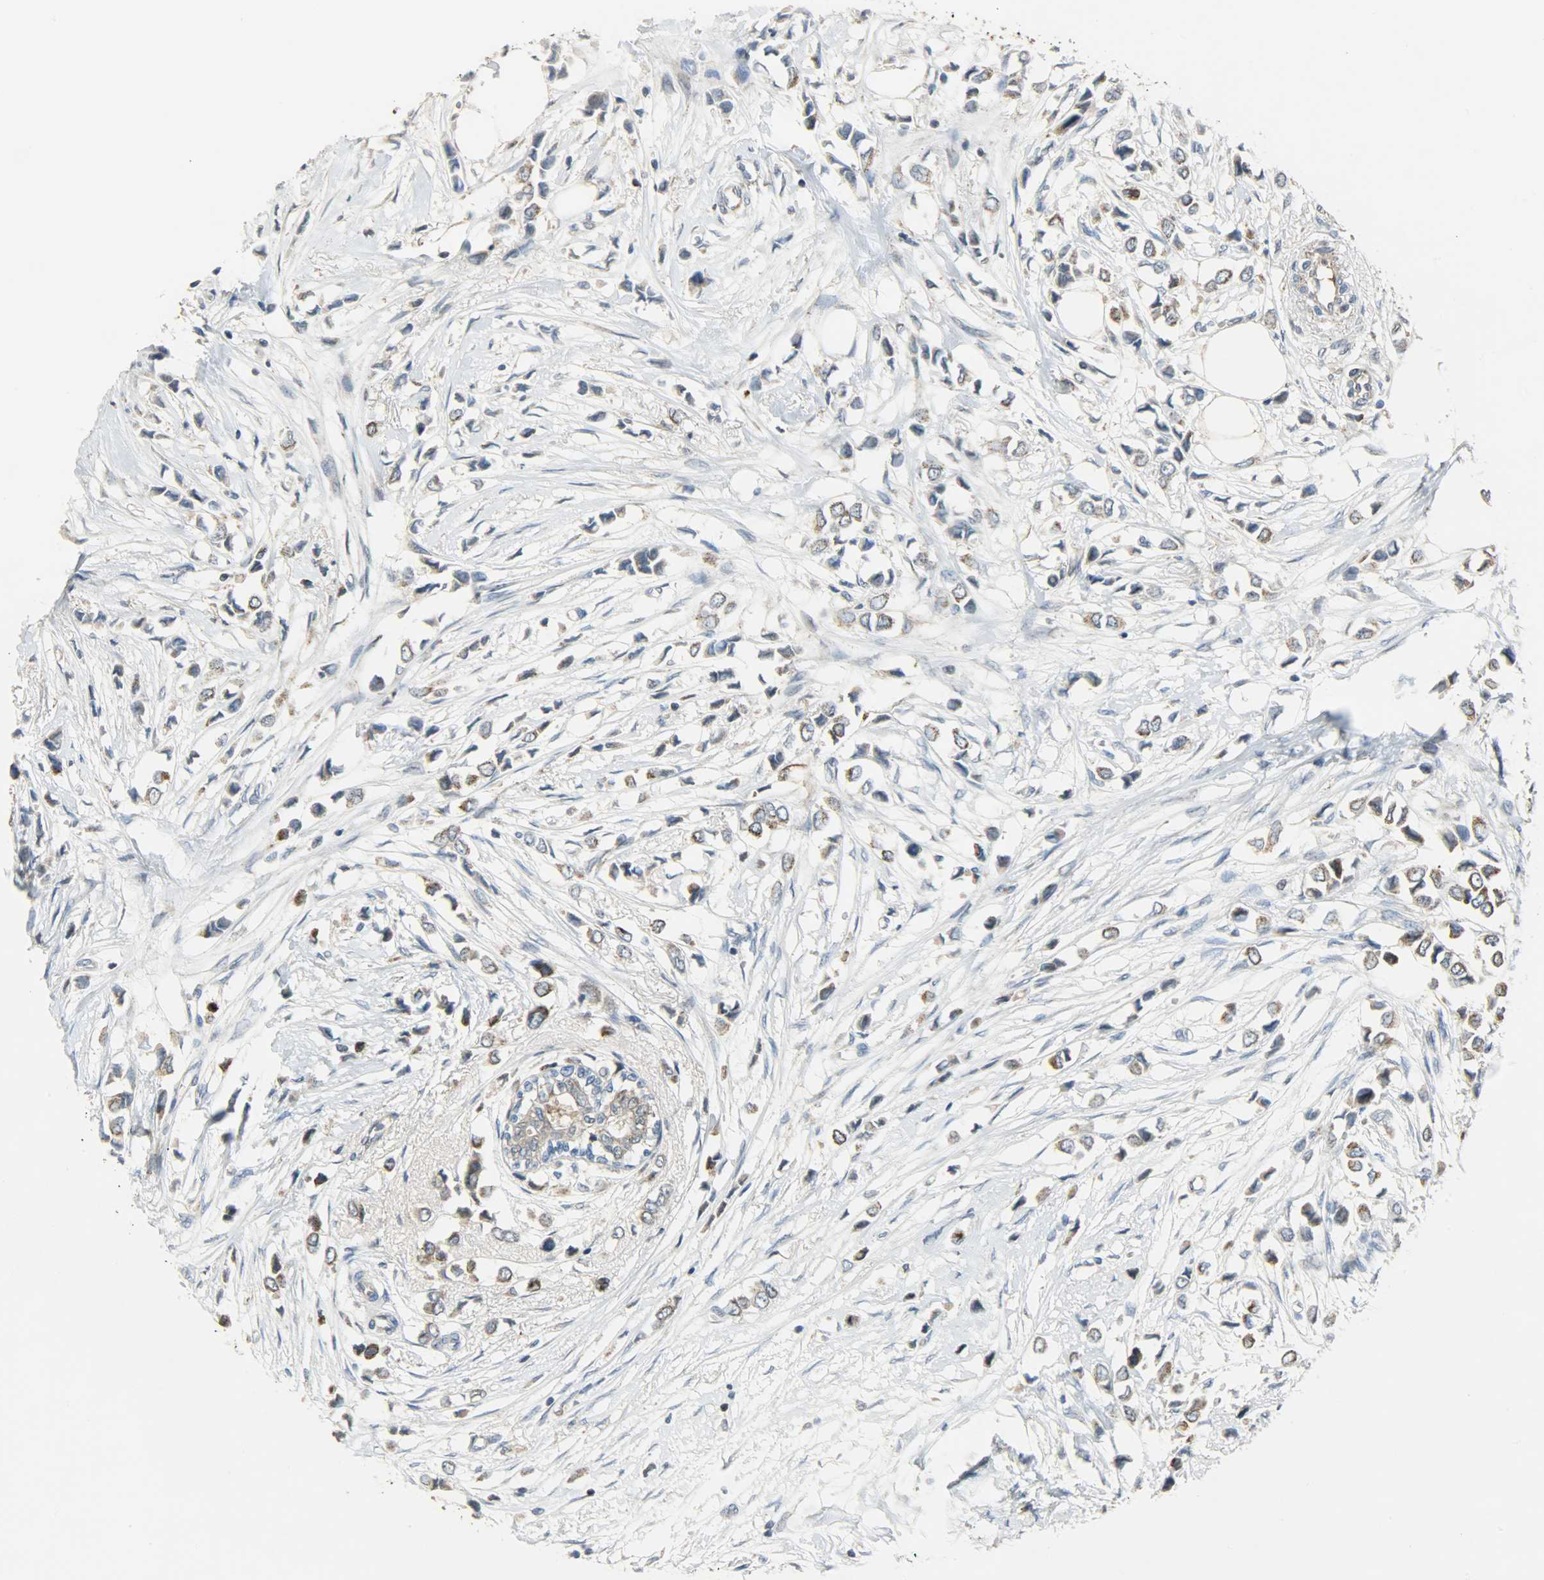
{"staining": {"intensity": "weak", "quantity": ">75%", "location": "cytoplasmic/membranous"}, "tissue": "breast cancer", "cell_type": "Tumor cells", "image_type": "cancer", "snomed": [{"axis": "morphology", "description": "Lobular carcinoma"}, {"axis": "topography", "description": "Breast"}], "caption": "Immunohistochemical staining of breast cancer reveals weak cytoplasmic/membranous protein staining in about >75% of tumor cells.", "gene": "PPP1R1B", "patient": {"sex": "female", "age": 51}}